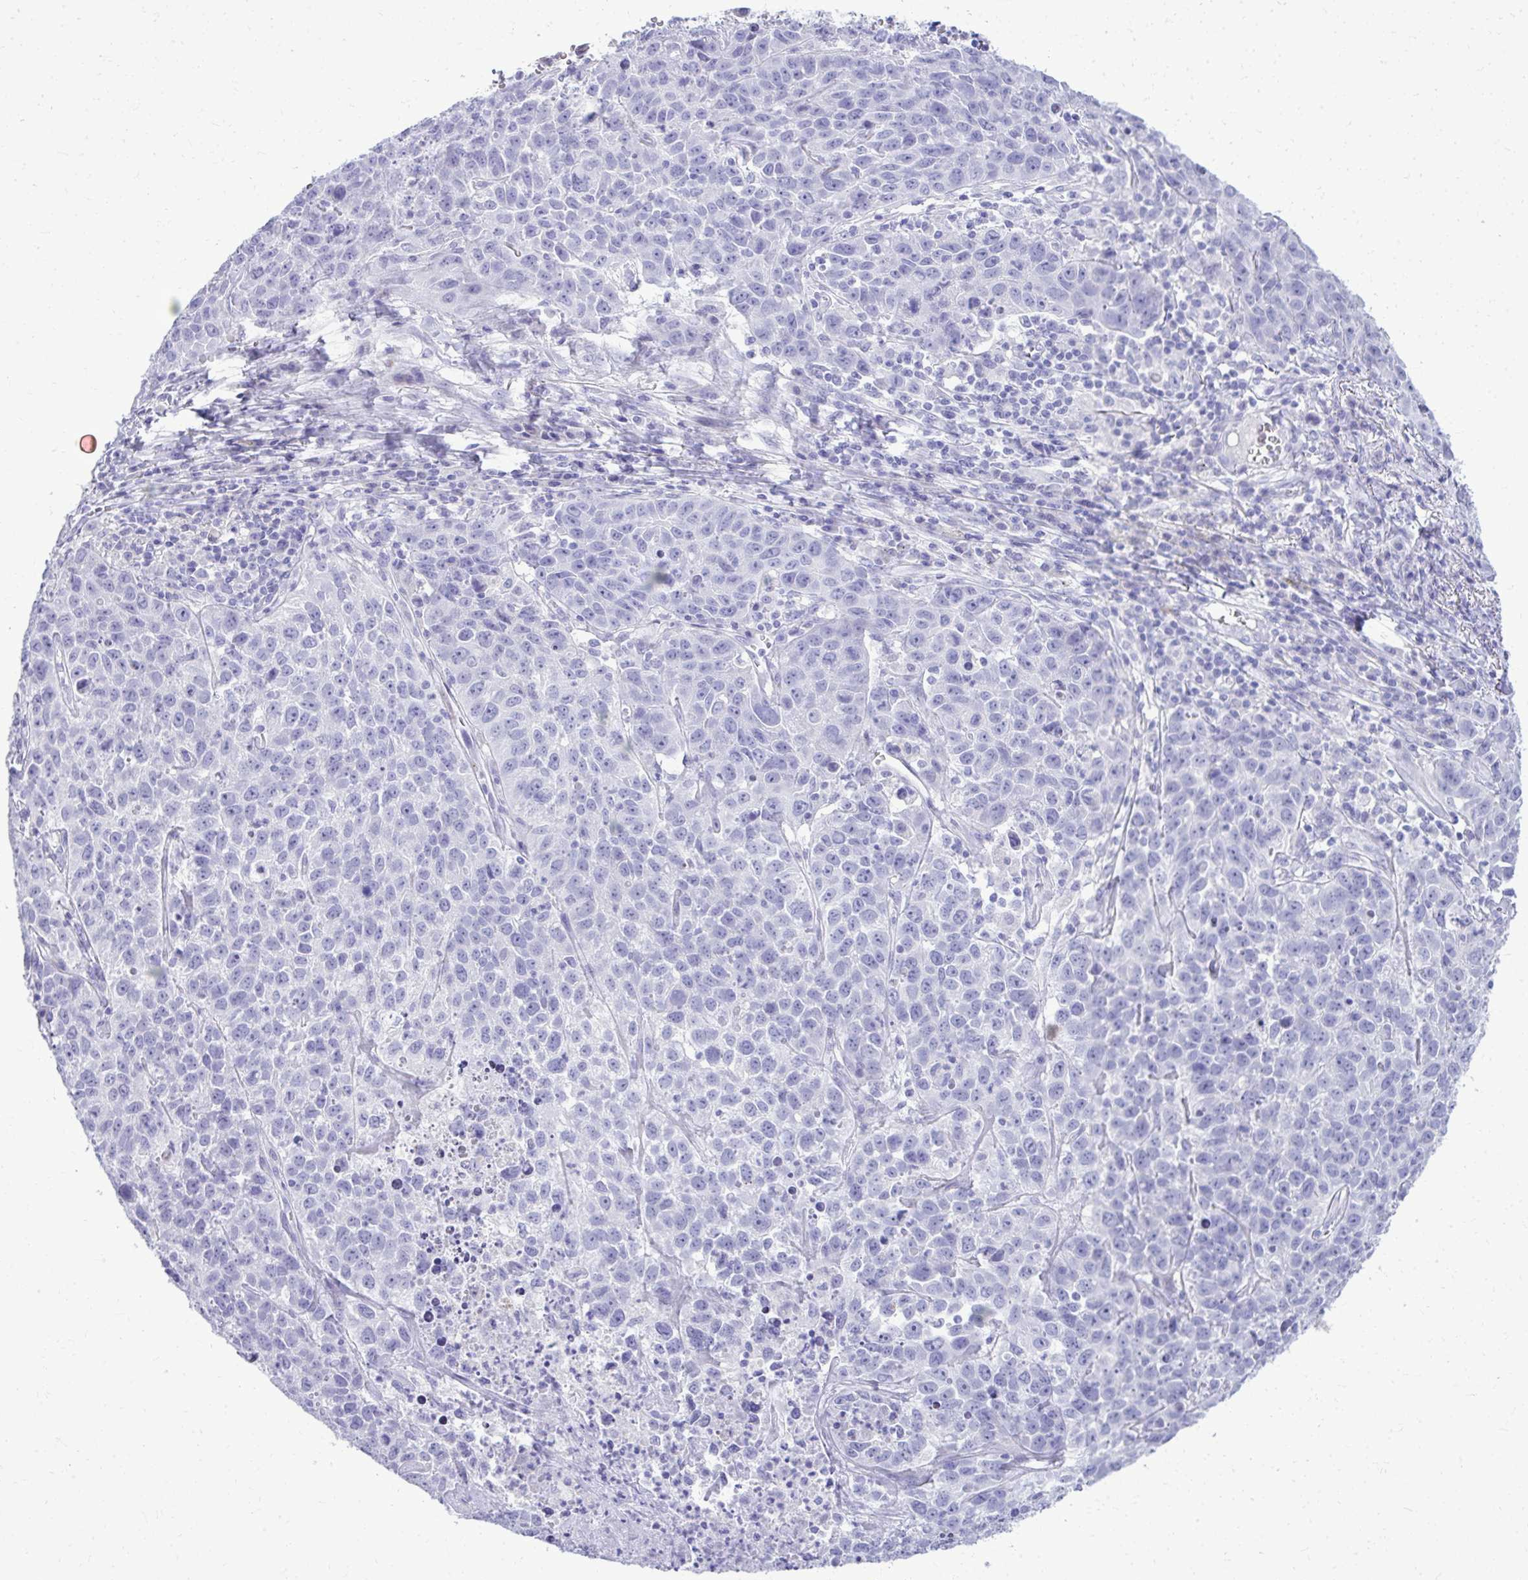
{"staining": {"intensity": "negative", "quantity": "none", "location": "none"}, "tissue": "lung cancer", "cell_type": "Tumor cells", "image_type": "cancer", "snomed": [{"axis": "morphology", "description": "Squamous cell carcinoma, NOS"}, {"axis": "topography", "description": "Lung"}], "caption": "Tumor cells are negative for protein expression in human lung cancer (squamous cell carcinoma). Nuclei are stained in blue.", "gene": "BCL6B", "patient": {"sex": "male", "age": 76}}